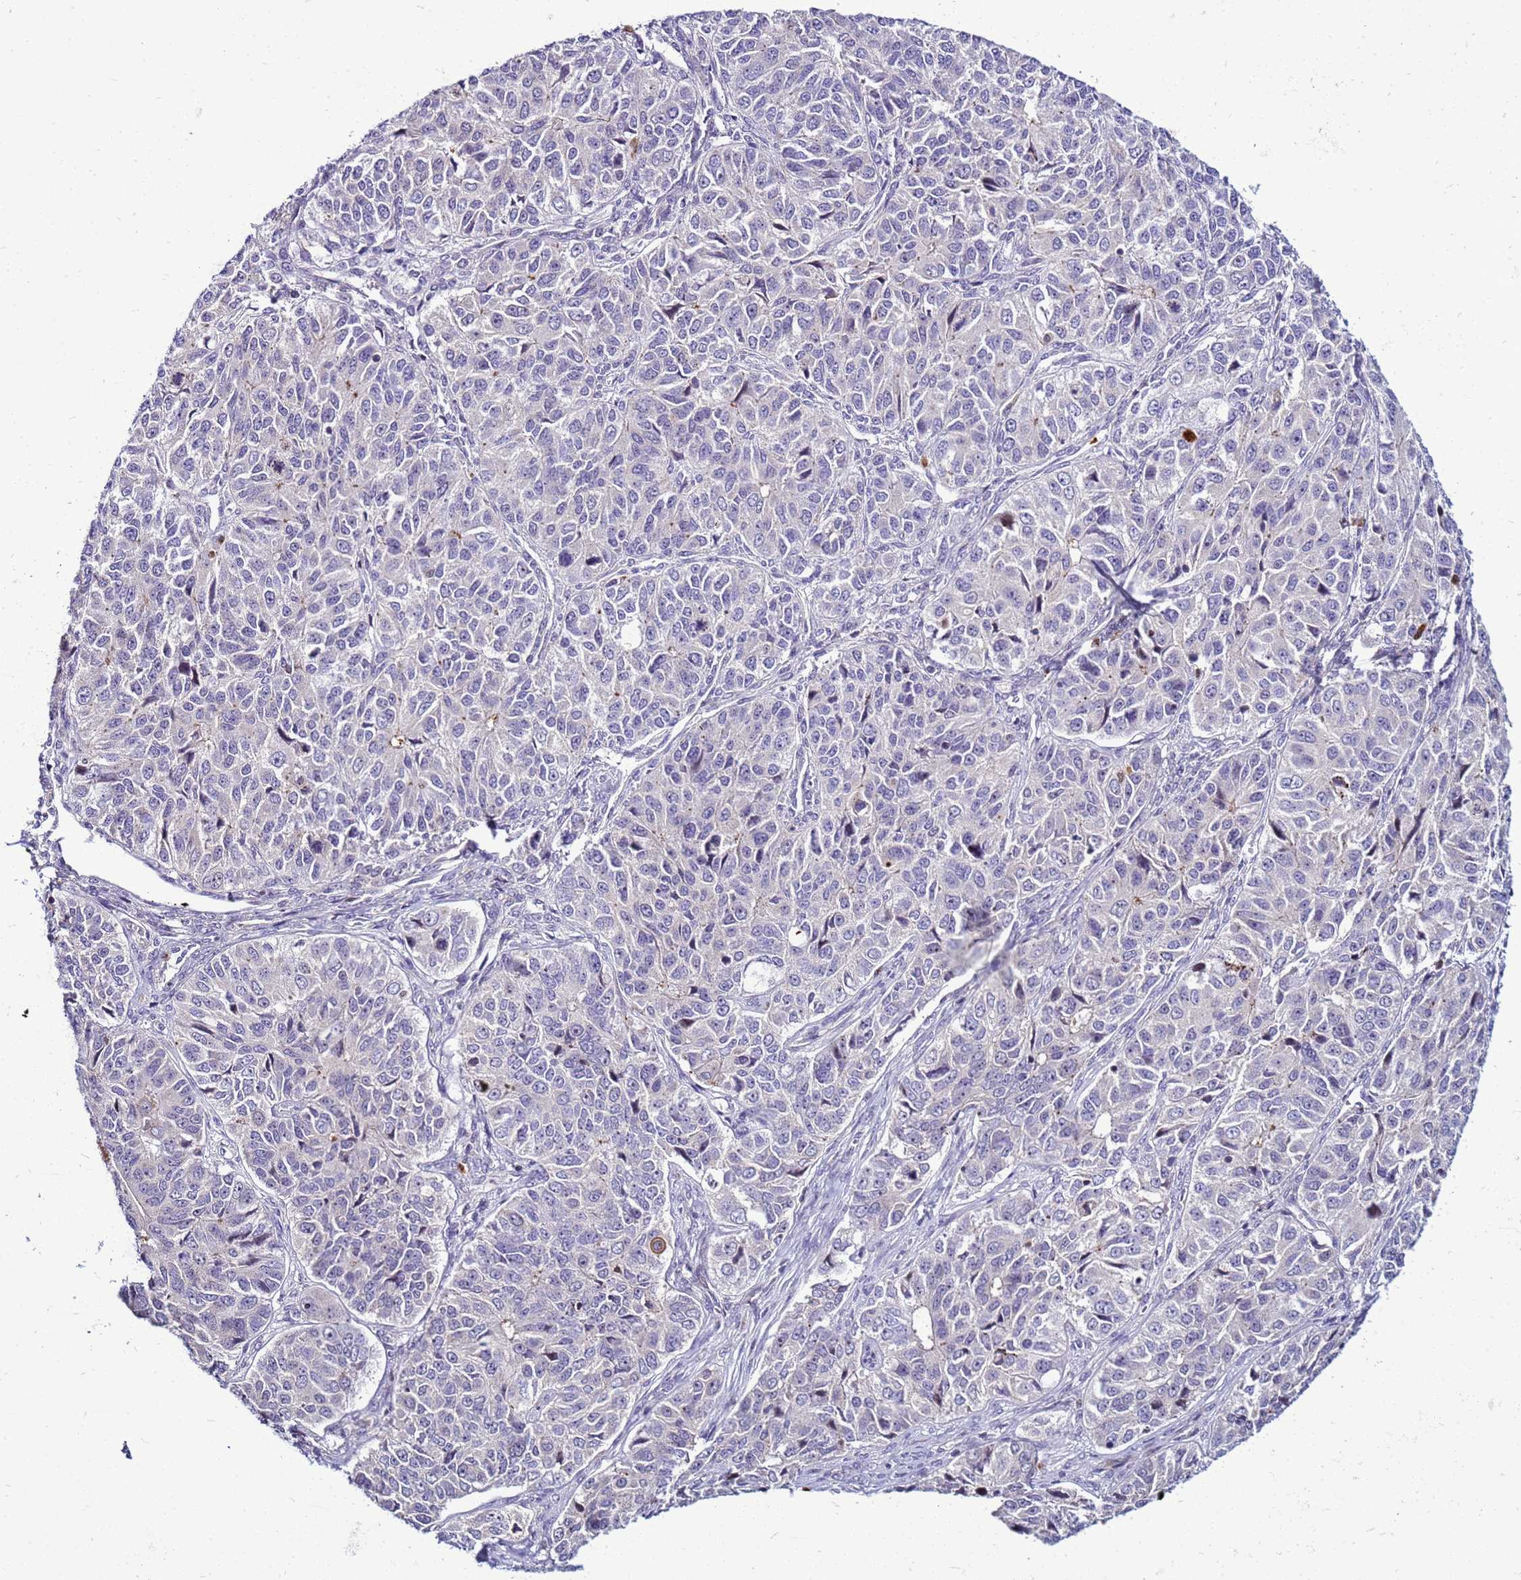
{"staining": {"intensity": "negative", "quantity": "none", "location": "none"}, "tissue": "ovarian cancer", "cell_type": "Tumor cells", "image_type": "cancer", "snomed": [{"axis": "morphology", "description": "Carcinoma, endometroid"}, {"axis": "topography", "description": "Ovary"}], "caption": "There is no significant expression in tumor cells of ovarian cancer.", "gene": "VPS4B", "patient": {"sex": "female", "age": 51}}